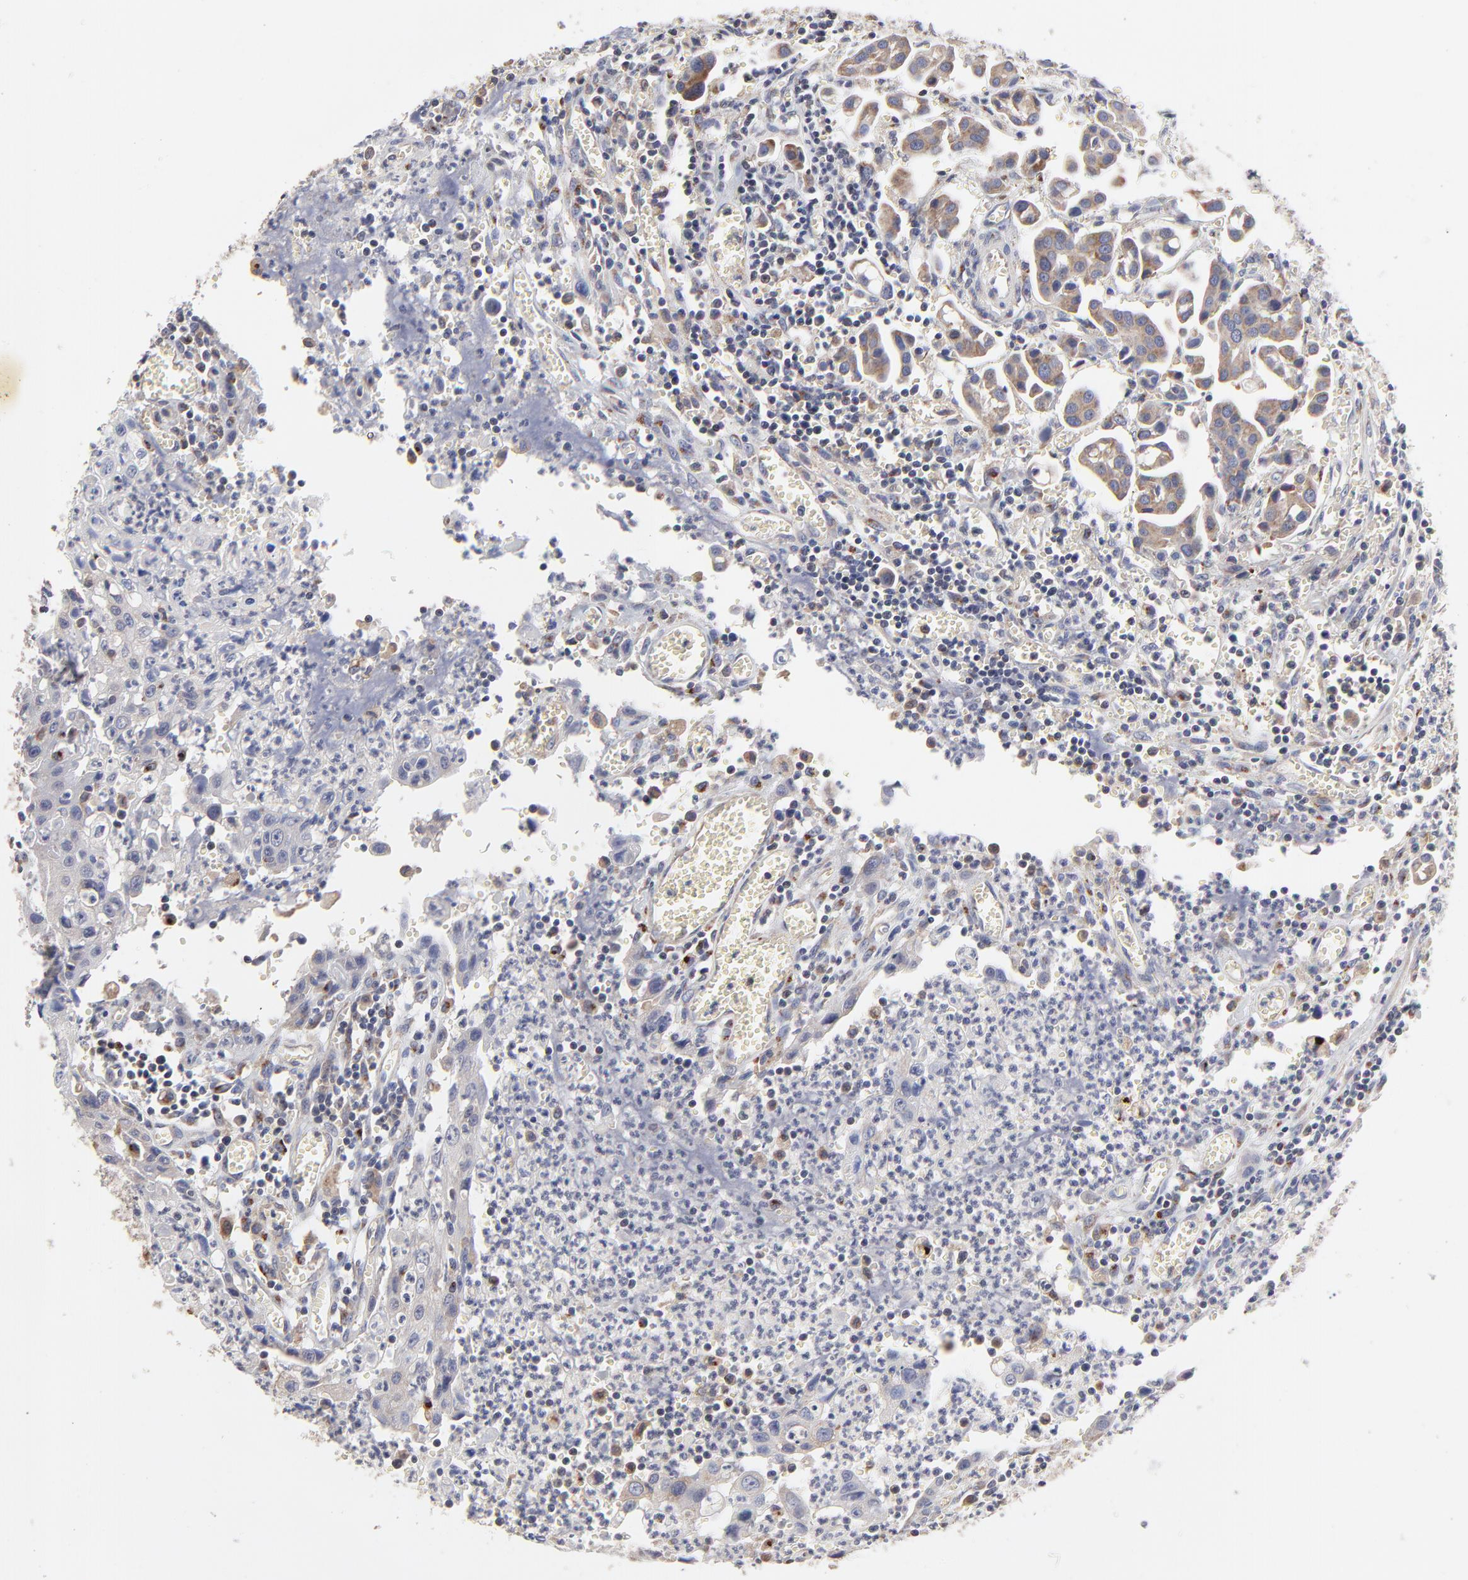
{"staining": {"intensity": "moderate", "quantity": ">75%", "location": "nuclear"}, "tissue": "urothelial cancer", "cell_type": "Tumor cells", "image_type": "cancer", "snomed": [{"axis": "morphology", "description": "Urothelial carcinoma, High grade"}, {"axis": "topography", "description": "Urinary bladder"}], "caption": "Immunohistochemical staining of human urothelial carcinoma (high-grade) displays medium levels of moderate nuclear expression in about >75% of tumor cells.", "gene": "ELP2", "patient": {"sex": "male", "age": 66}}